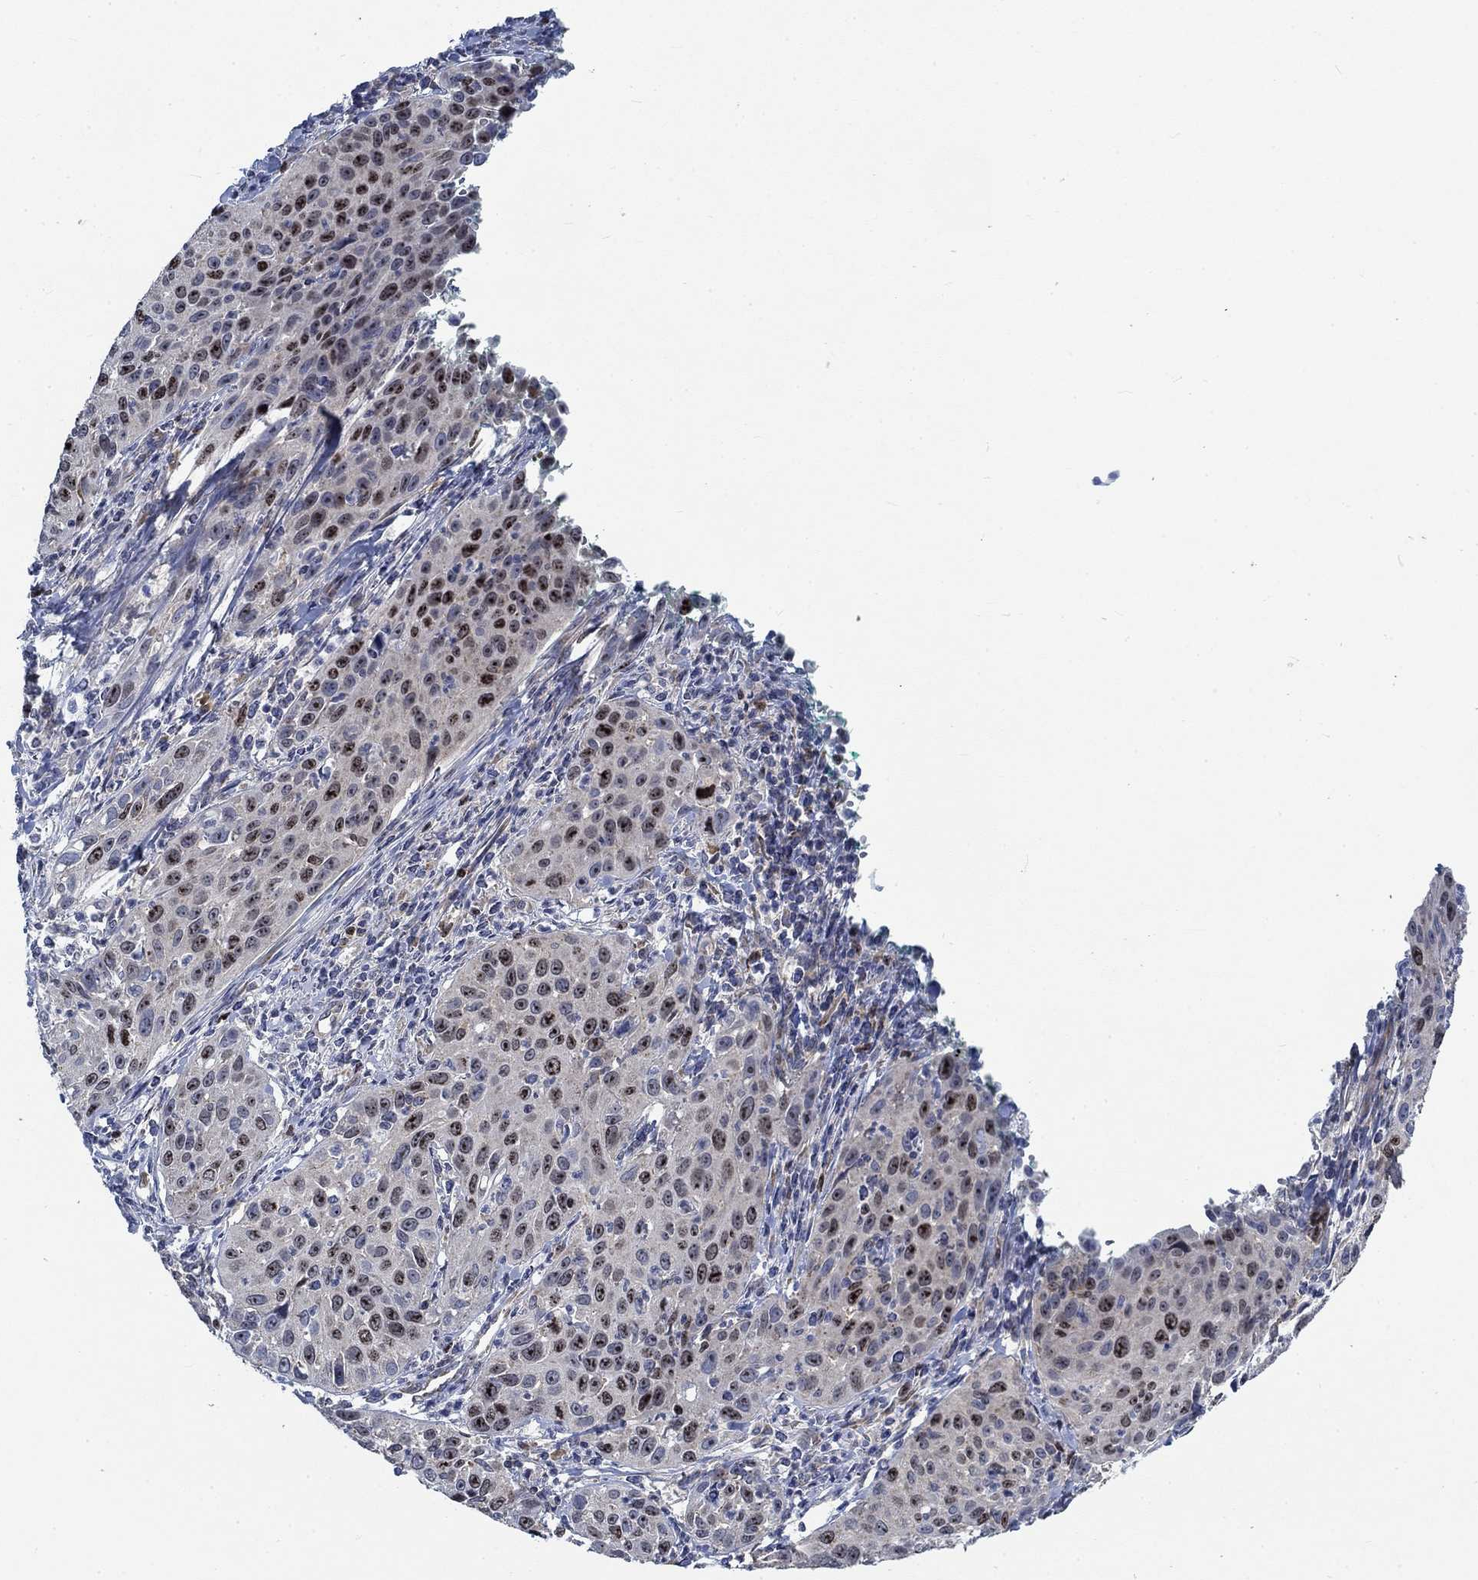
{"staining": {"intensity": "moderate", "quantity": "25%-75%", "location": "nuclear"}, "tissue": "cervical cancer", "cell_type": "Tumor cells", "image_type": "cancer", "snomed": [{"axis": "morphology", "description": "Squamous cell carcinoma, NOS"}, {"axis": "topography", "description": "Cervix"}], "caption": "Protein staining of cervical squamous cell carcinoma tissue exhibits moderate nuclear positivity in approximately 25%-75% of tumor cells.", "gene": "MMP24", "patient": {"sex": "female", "age": 26}}